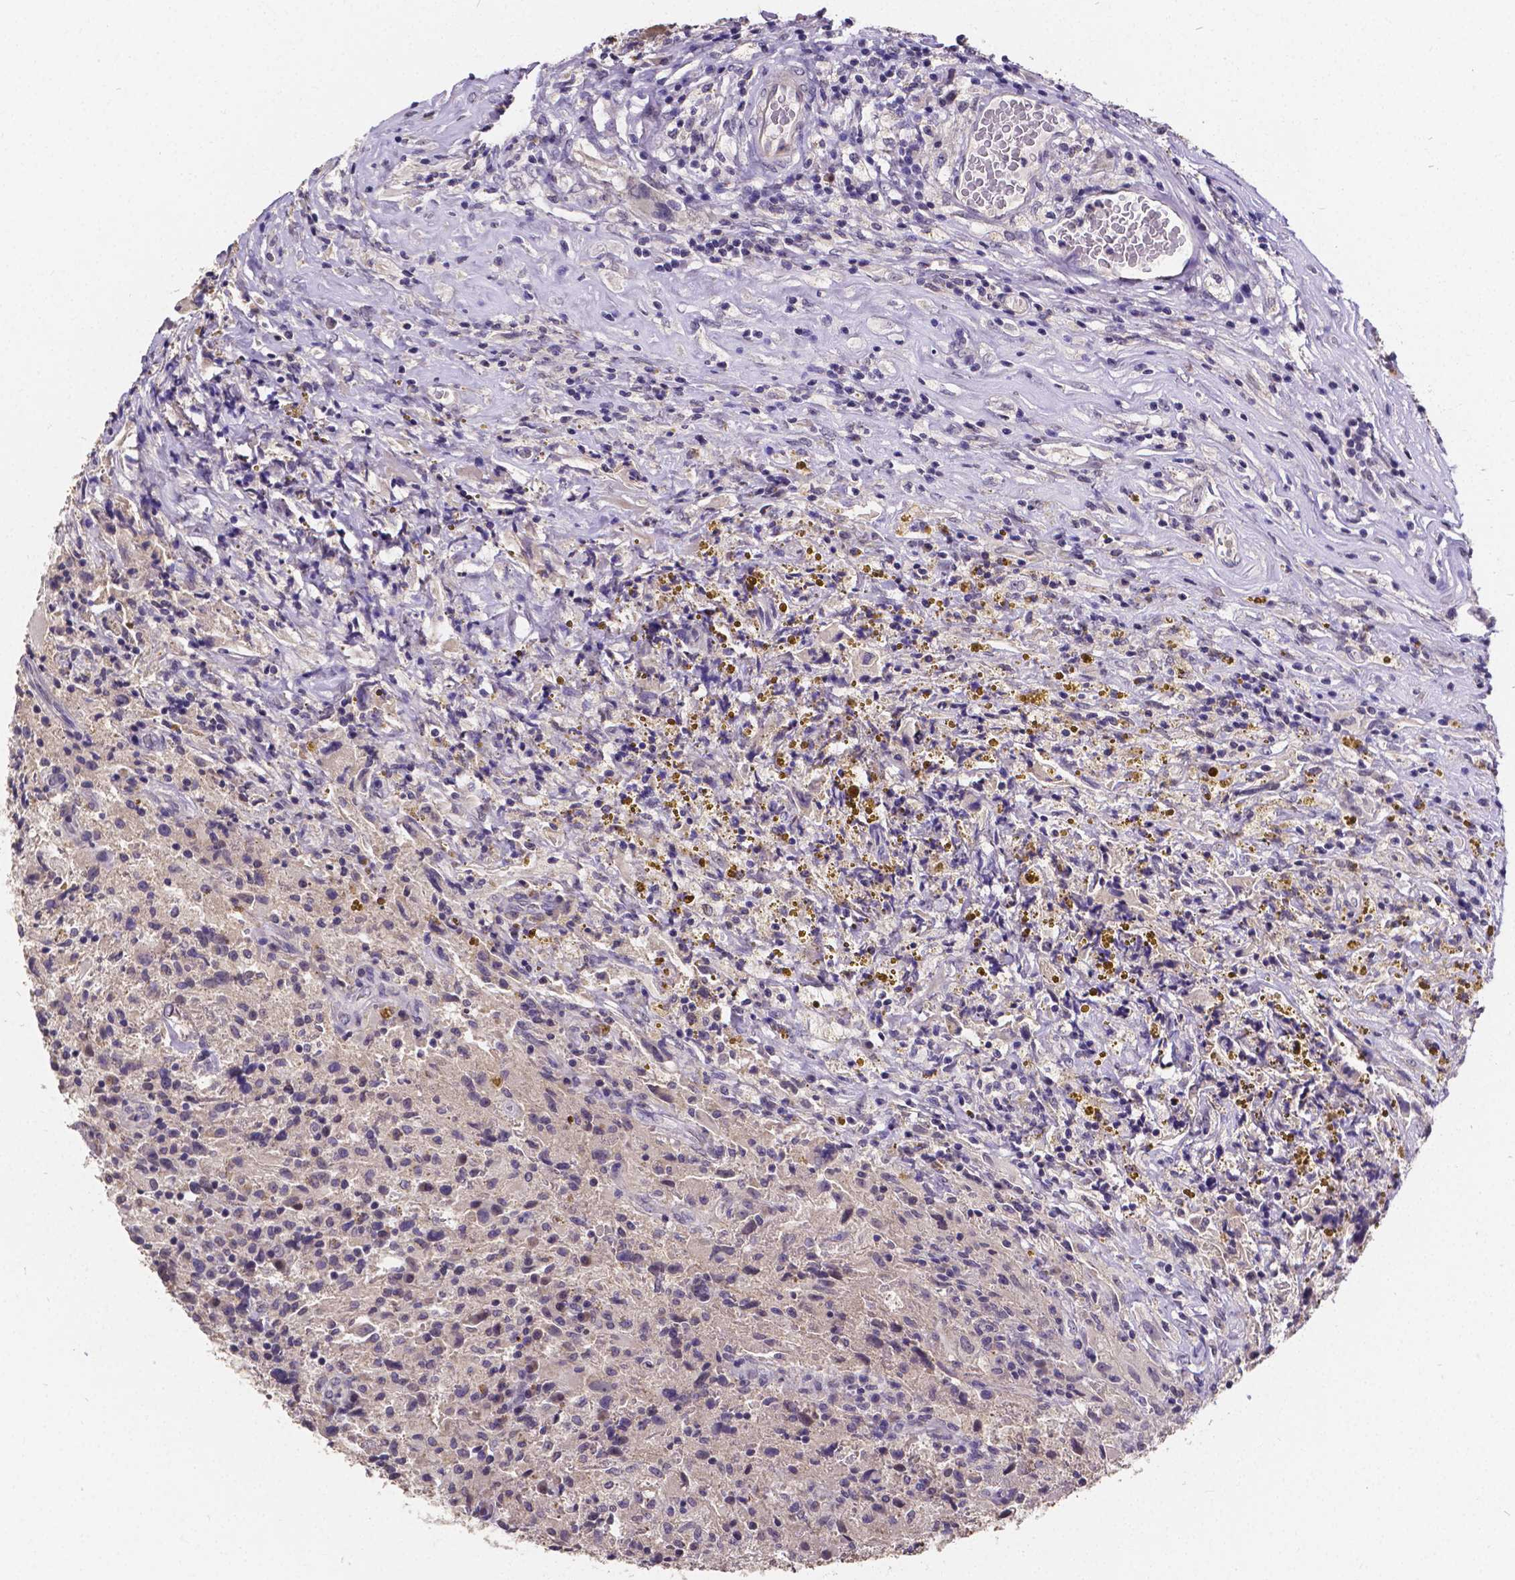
{"staining": {"intensity": "negative", "quantity": "none", "location": "none"}, "tissue": "glioma", "cell_type": "Tumor cells", "image_type": "cancer", "snomed": [{"axis": "morphology", "description": "Glioma, malignant, High grade"}, {"axis": "topography", "description": "Brain"}], "caption": "Photomicrograph shows no significant protein staining in tumor cells of malignant glioma (high-grade). Nuclei are stained in blue.", "gene": "CTNNA2", "patient": {"sex": "male", "age": 68}}